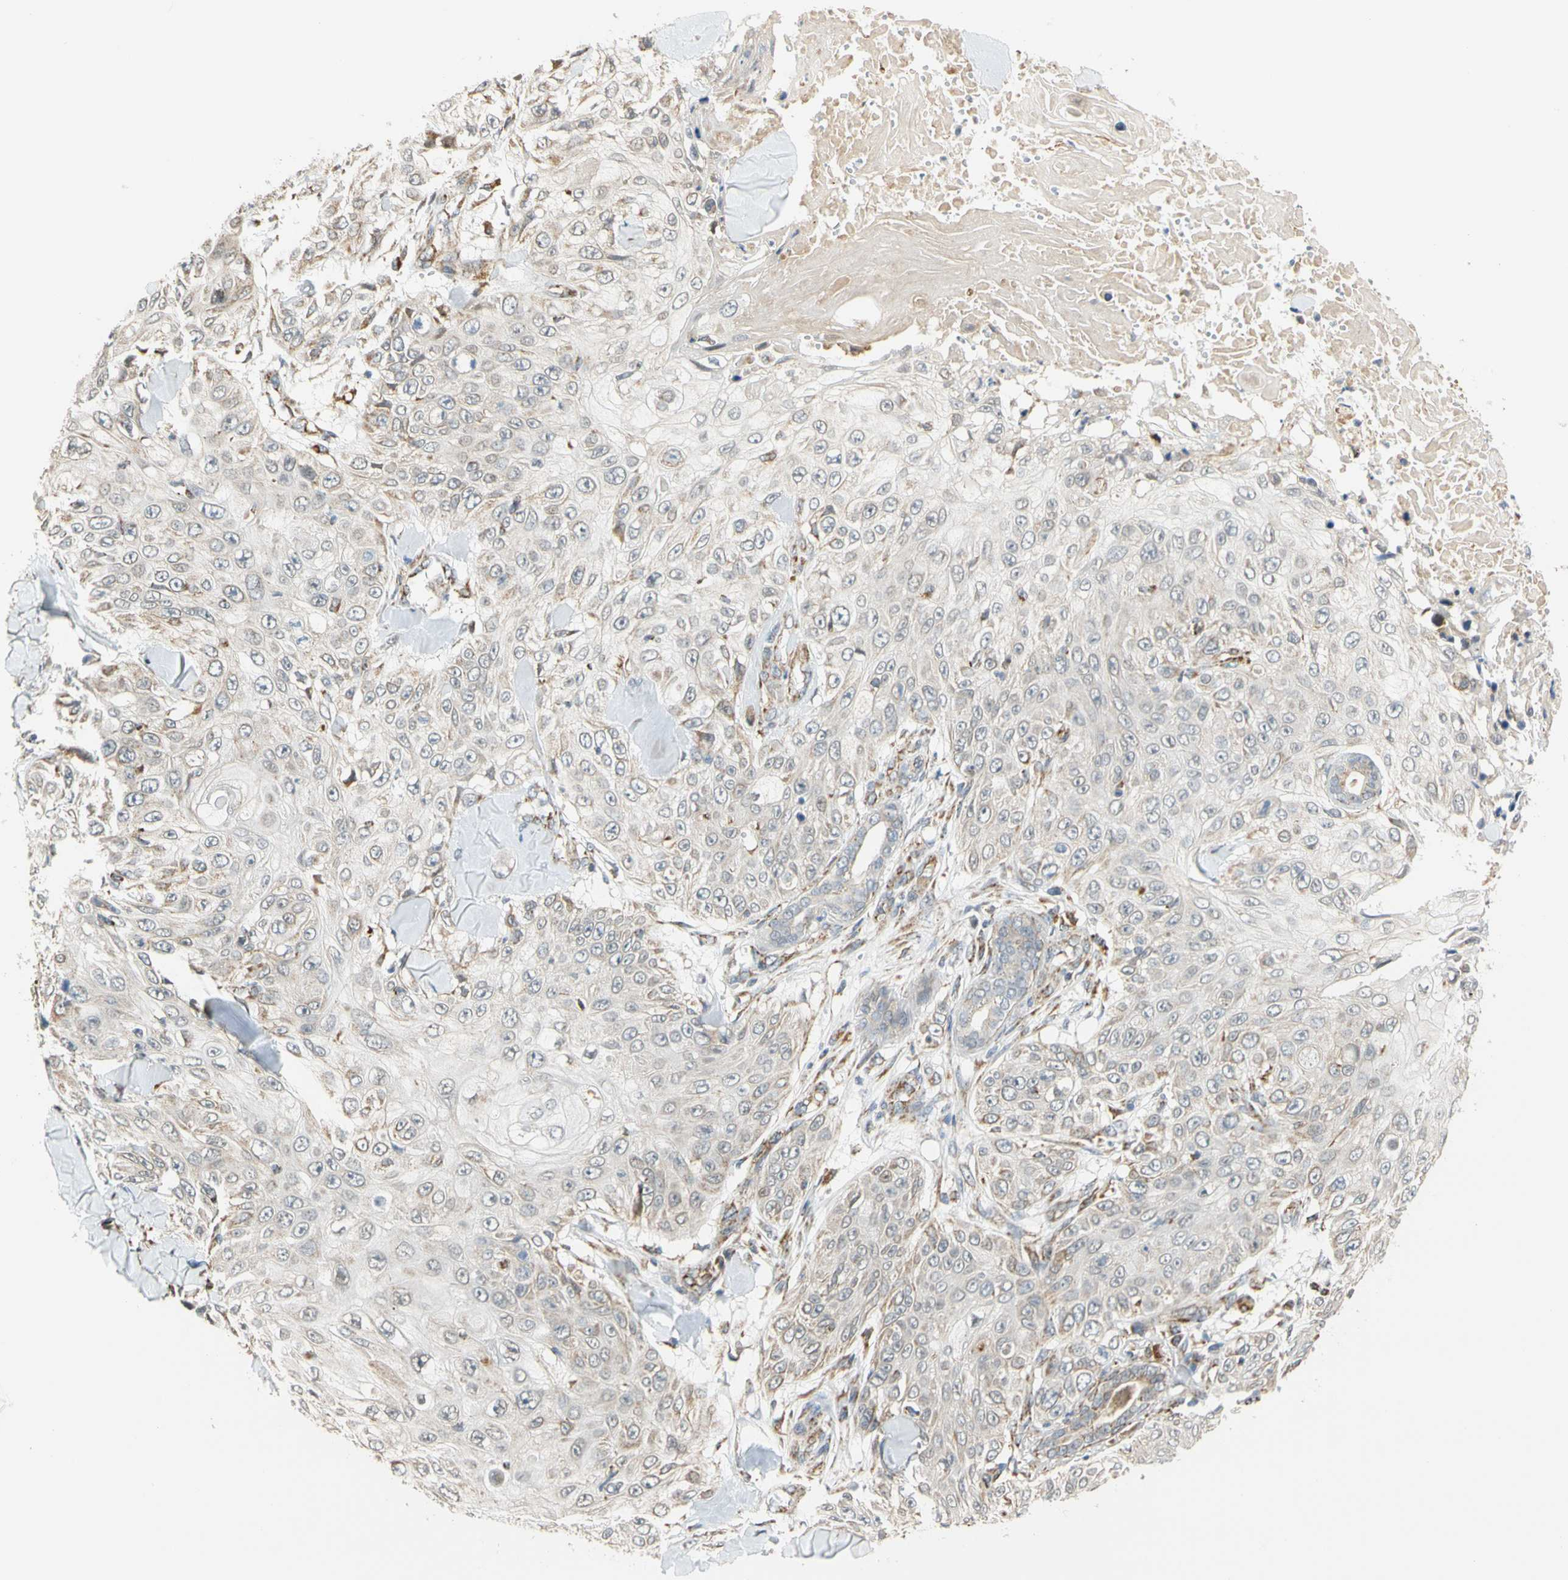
{"staining": {"intensity": "weak", "quantity": "<25%", "location": "cytoplasmic/membranous"}, "tissue": "skin cancer", "cell_type": "Tumor cells", "image_type": "cancer", "snomed": [{"axis": "morphology", "description": "Squamous cell carcinoma, NOS"}, {"axis": "topography", "description": "Skin"}], "caption": "High magnification brightfield microscopy of skin cancer (squamous cell carcinoma) stained with DAB (brown) and counterstained with hematoxylin (blue): tumor cells show no significant expression.", "gene": "SFXN3", "patient": {"sex": "male", "age": 86}}